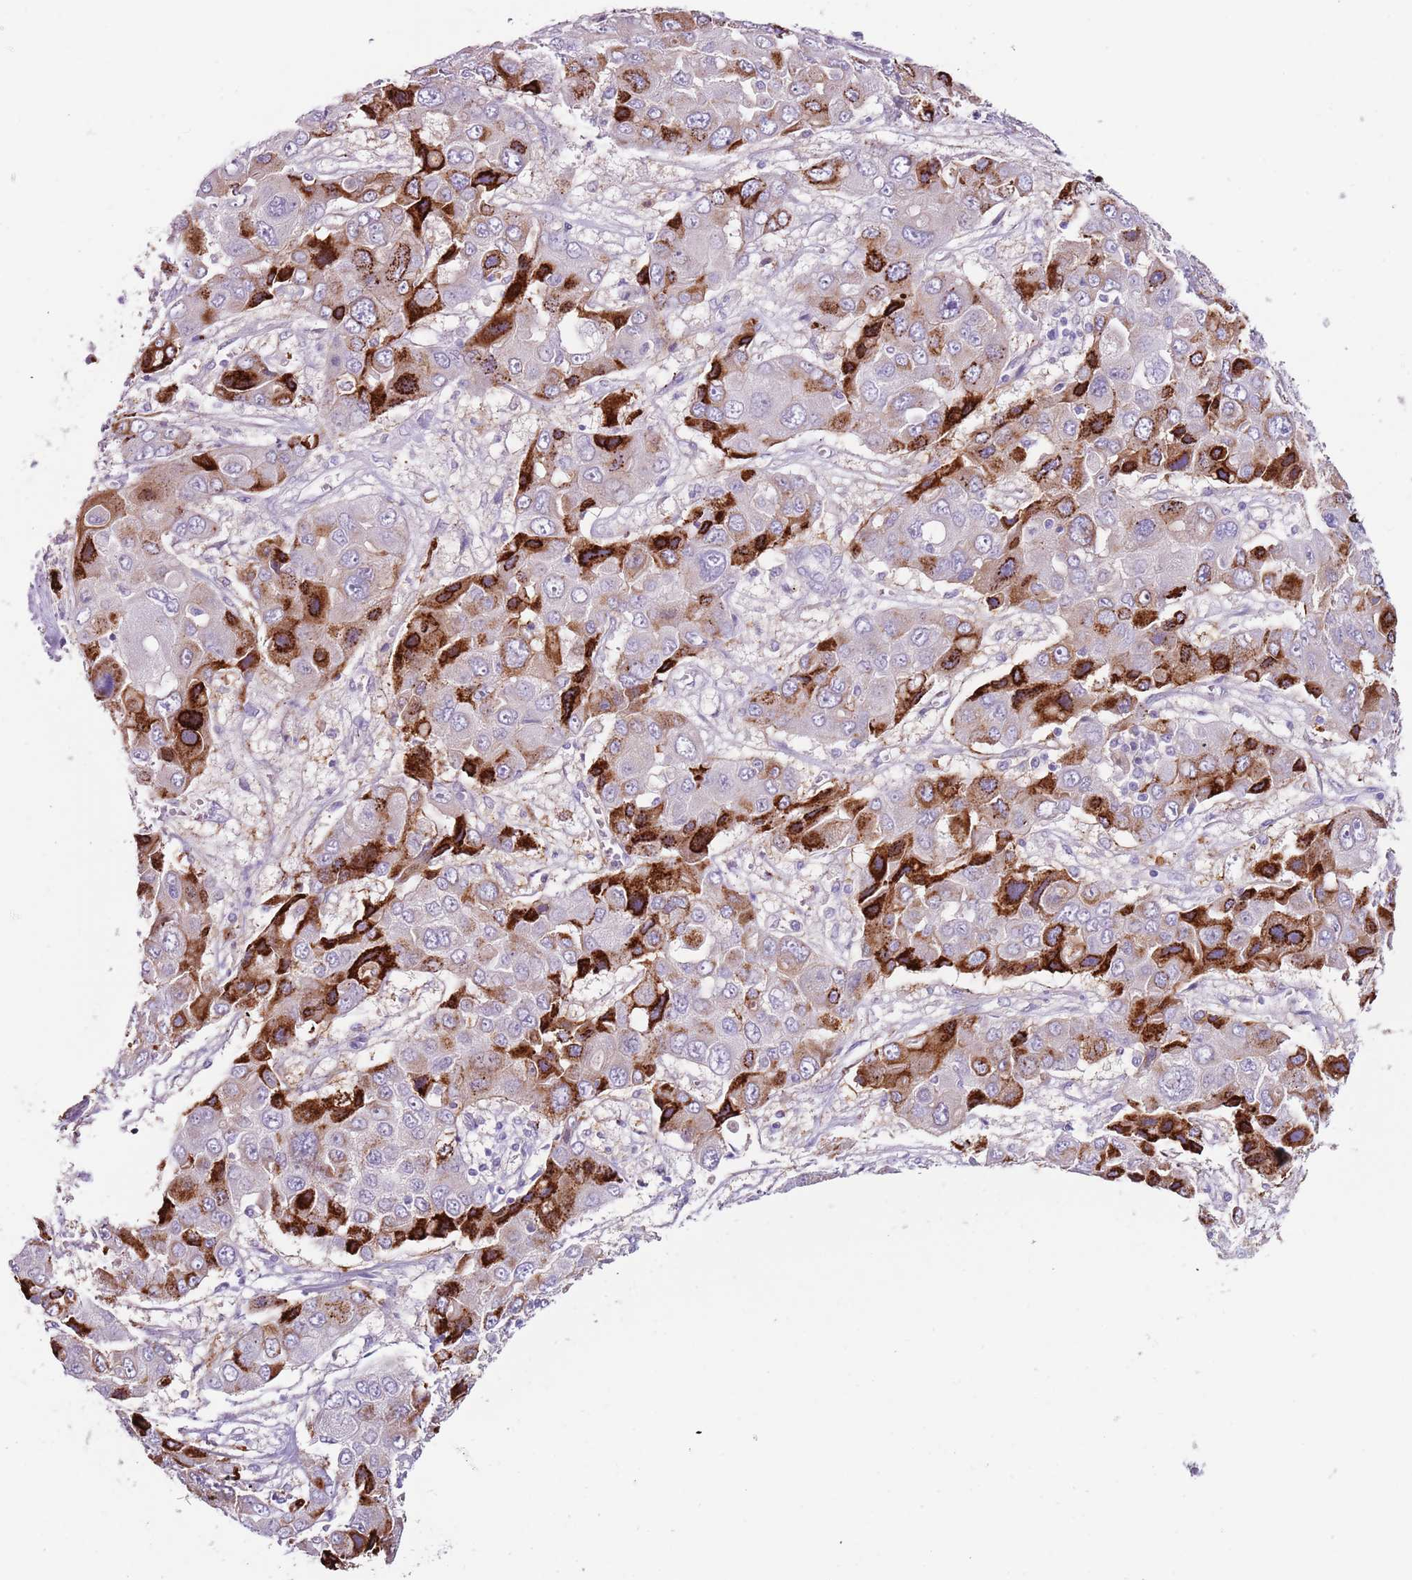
{"staining": {"intensity": "strong", "quantity": "25%-75%", "location": "cytoplasmic/membranous"}, "tissue": "liver cancer", "cell_type": "Tumor cells", "image_type": "cancer", "snomed": [{"axis": "morphology", "description": "Cholangiocarcinoma"}, {"axis": "topography", "description": "Liver"}], "caption": "Tumor cells show strong cytoplasmic/membranous expression in approximately 25%-75% of cells in liver cancer.", "gene": "C2CD3", "patient": {"sex": "male", "age": 67}}